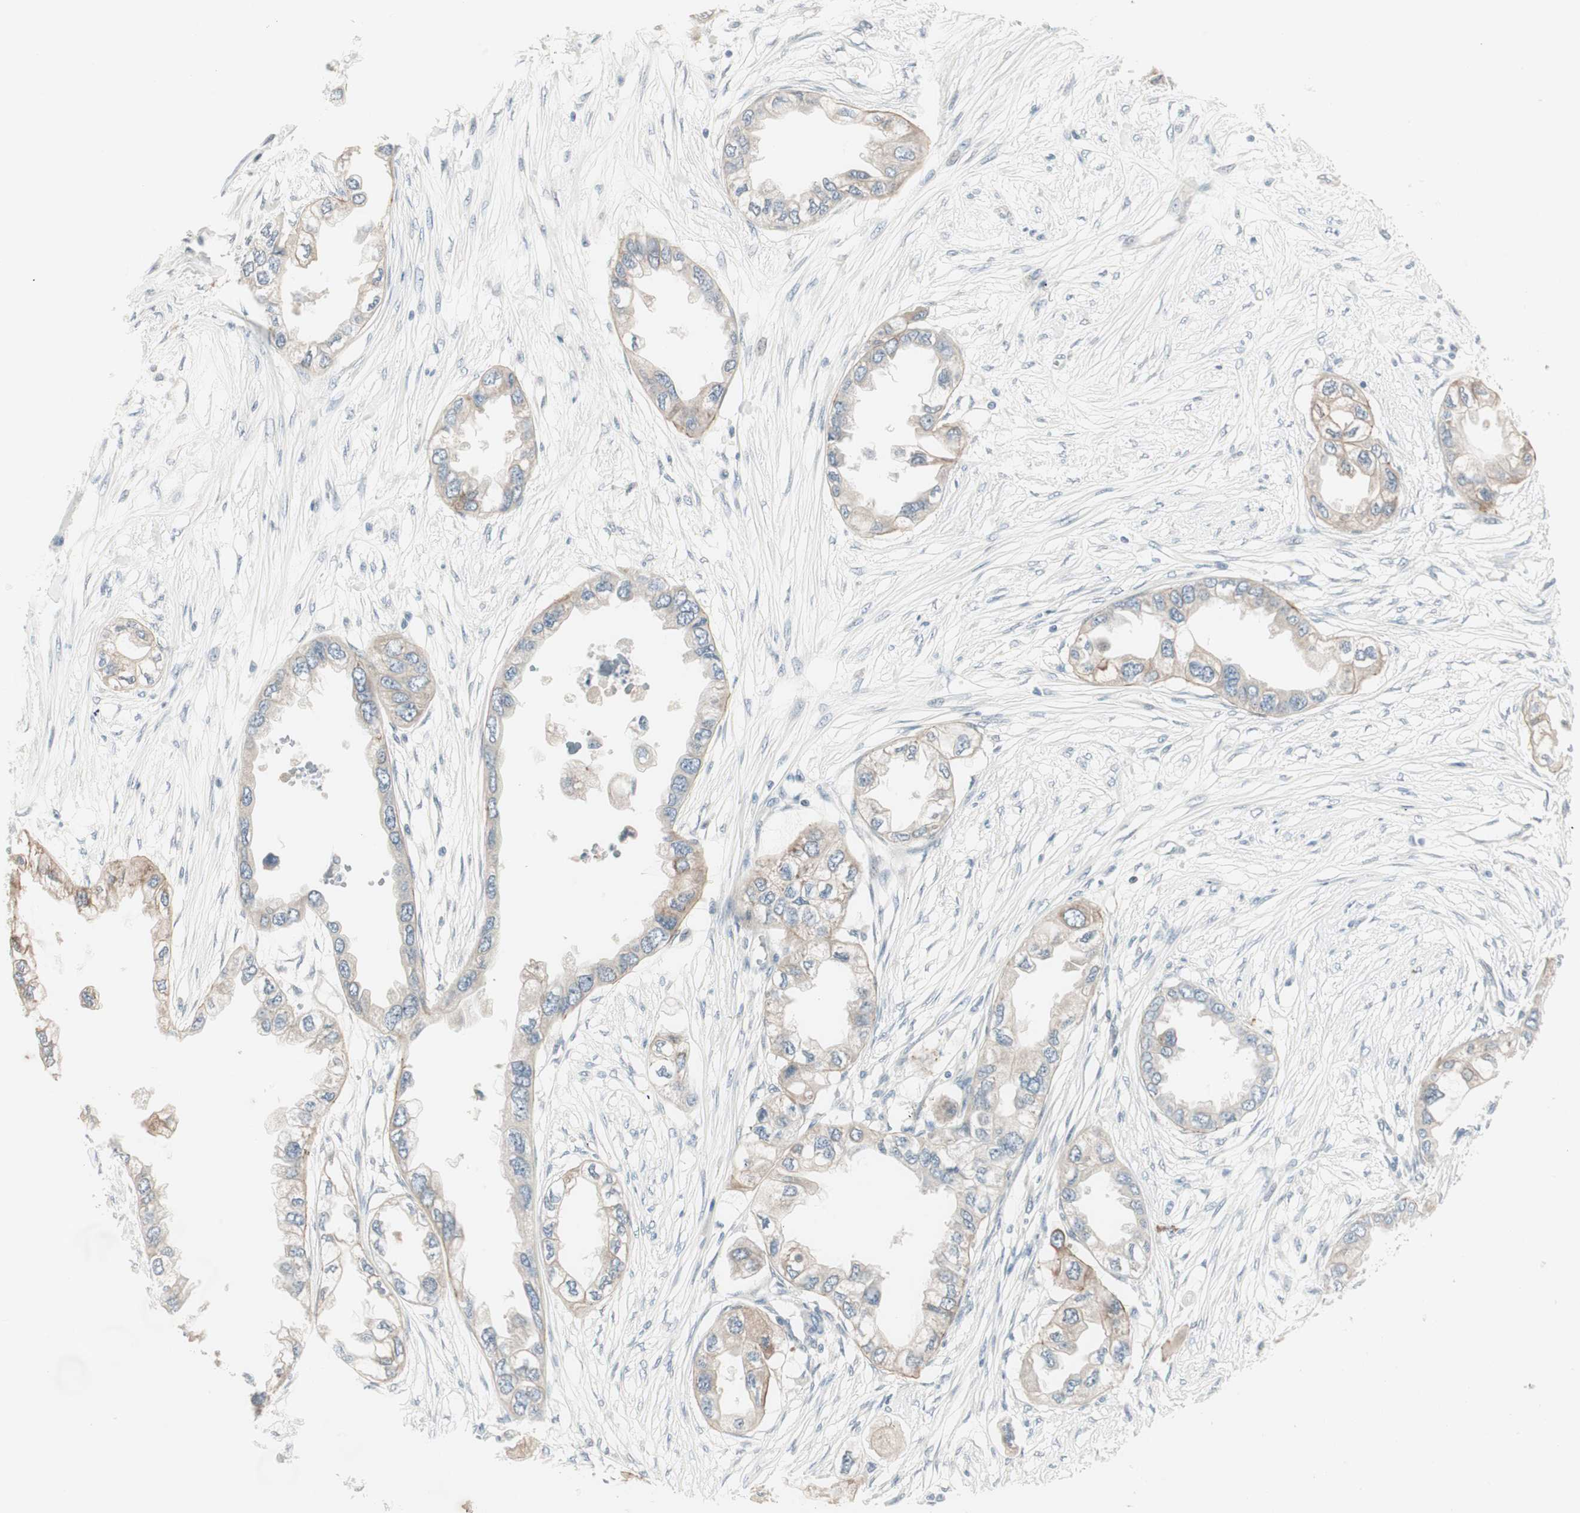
{"staining": {"intensity": "weak", "quantity": "25%-75%", "location": "cytoplasmic/membranous"}, "tissue": "endometrial cancer", "cell_type": "Tumor cells", "image_type": "cancer", "snomed": [{"axis": "morphology", "description": "Adenocarcinoma, NOS"}, {"axis": "topography", "description": "Endometrium"}], "caption": "A micrograph showing weak cytoplasmic/membranous positivity in approximately 25%-75% of tumor cells in endometrial adenocarcinoma, as visualized by brown immunohistochemical staining.", "gene": "ITGB4", "patient": {"sex": "female", "age": 67}}